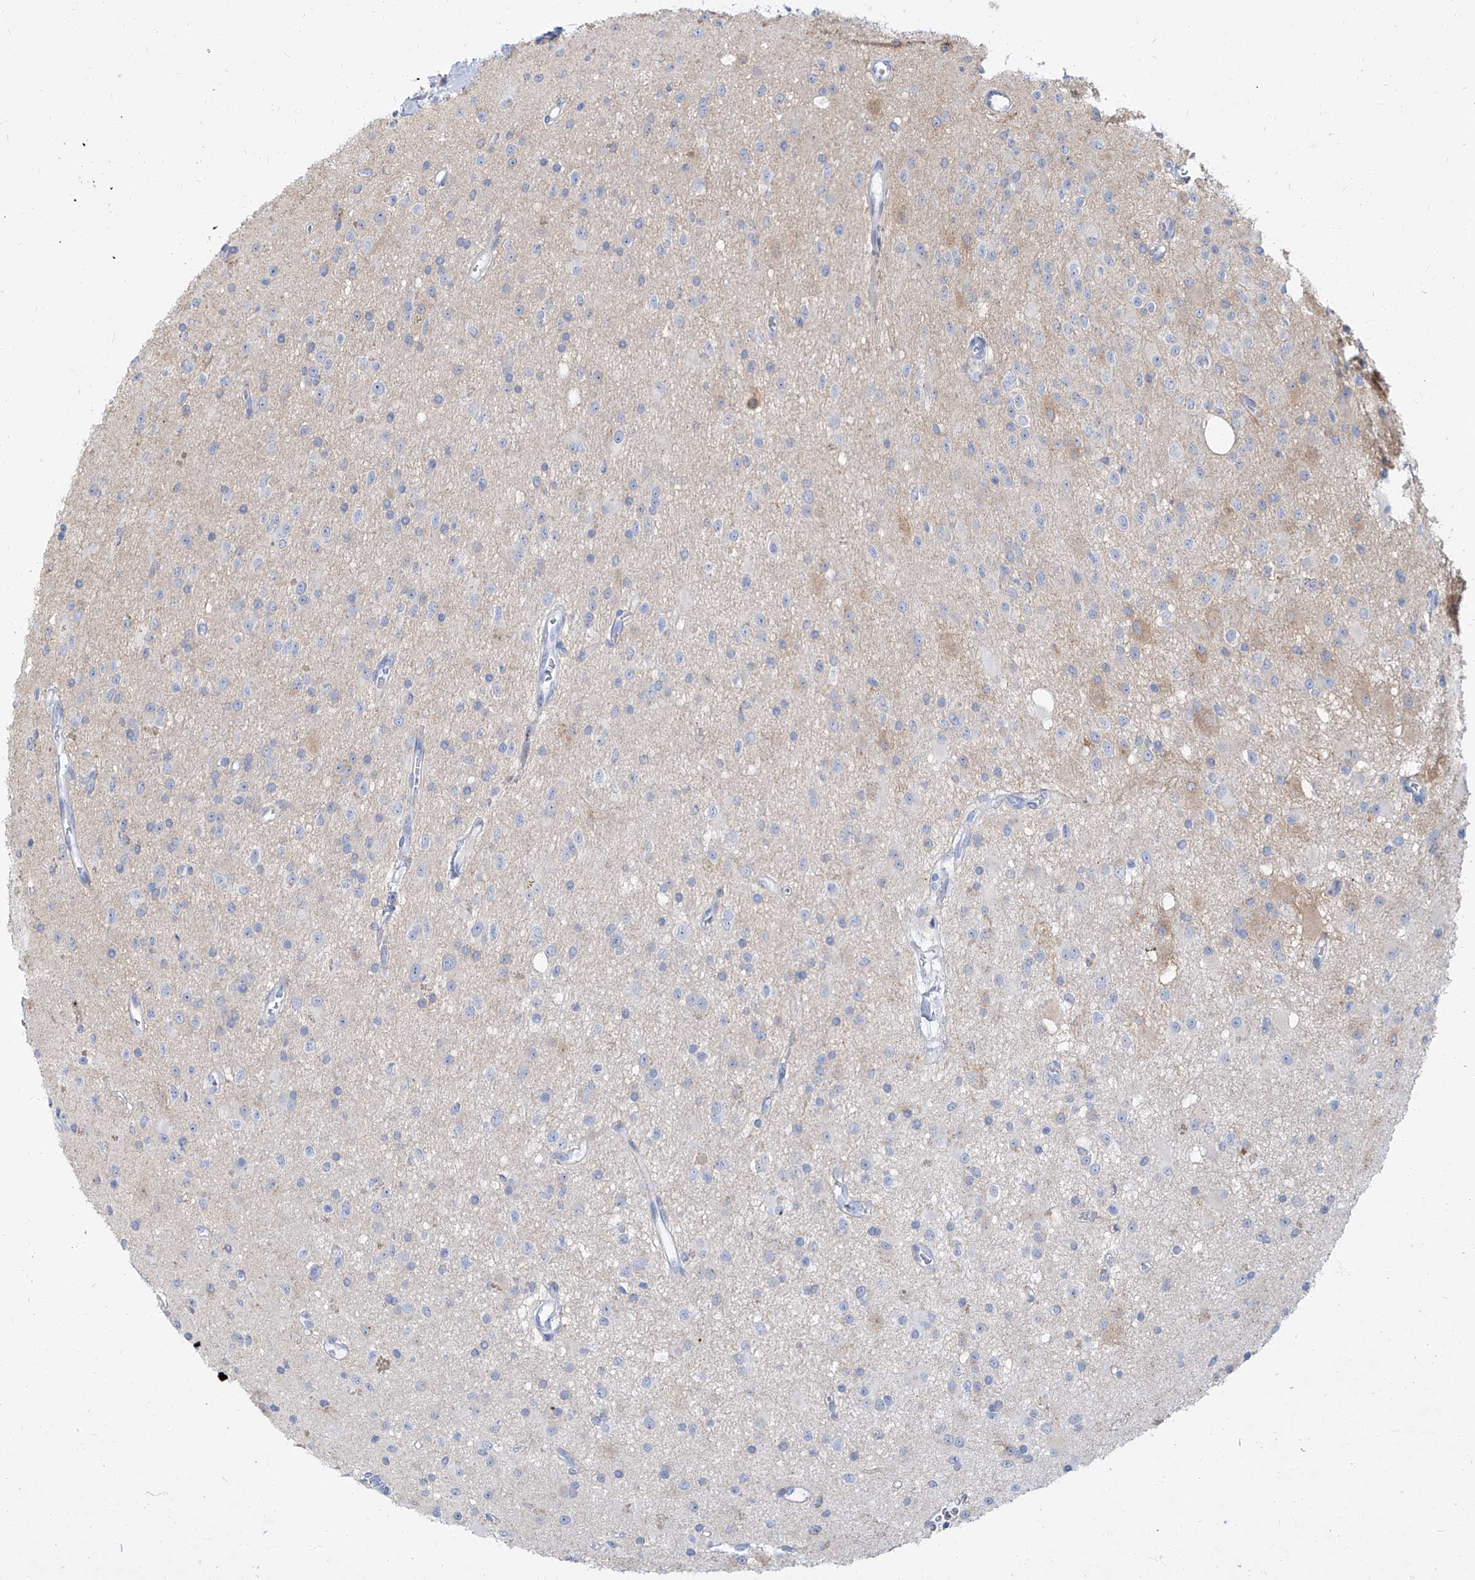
{"staining": {"intensity": "negative", "quantity": "none", "location": "none"}, "tissue": "glioma", "cell_type": "Tumor cells", "image_type": "cancer", "snomed": [{"axis": "morphology", "description": "Glioma, malignant, High grade"}, {"axis": "topography", "description": "Brain"}], "caption": "Immunohistochemical staining of human malignant high-grade glioma demonstrates no significant positivity in tumor cells.", "gene": "TXLNB", "patient": {"sex": "male", "age": 34}}